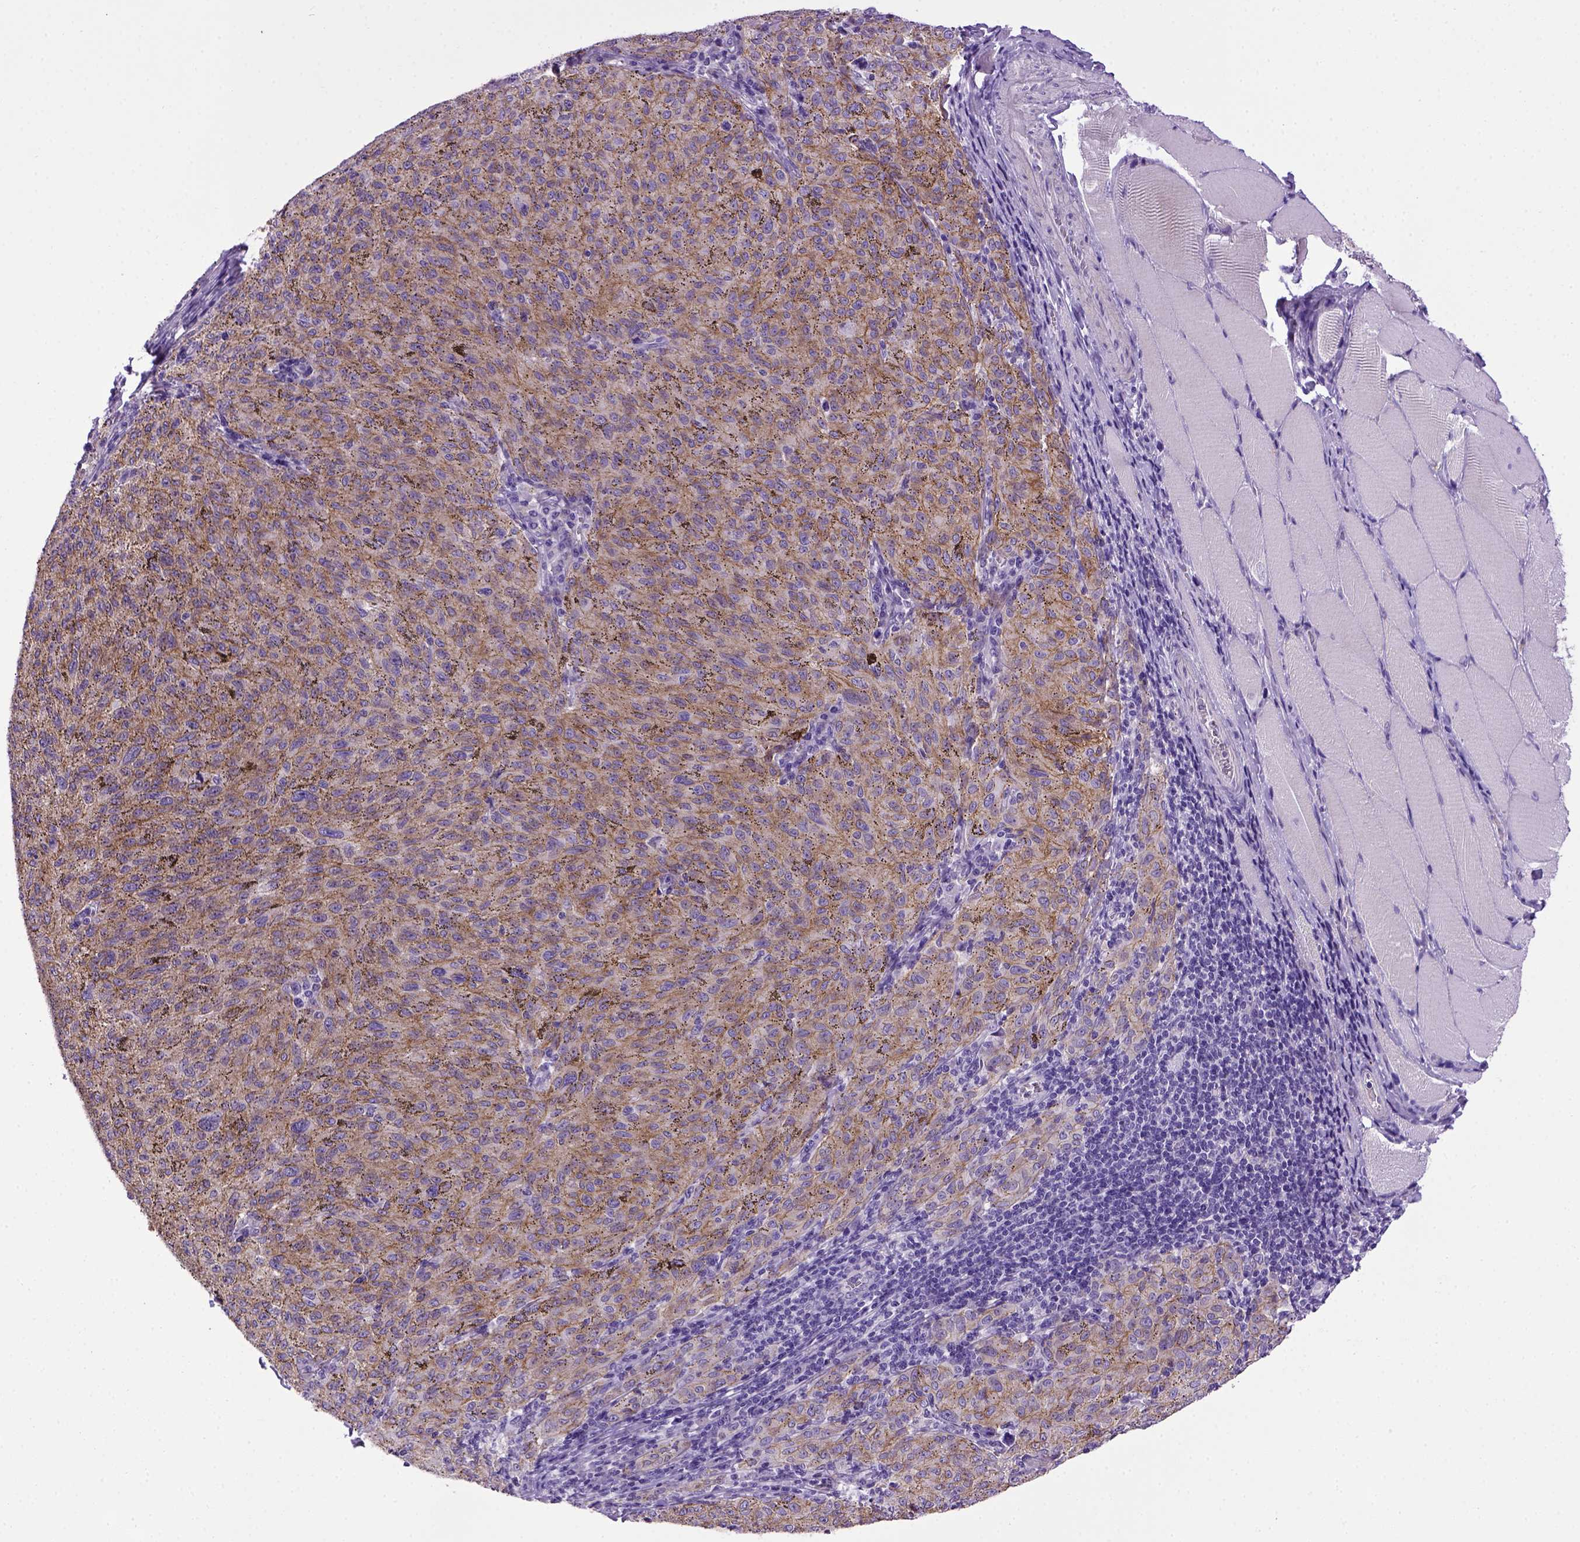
{"staining": {"intensity": "moderate", "quantity": ">75%", "location": "cytoplasmic/membranous"}, "tissue": "melanoma", "cell_type": "Tumor cells", "image_type": "cancer", "snomed": [{"axis": "morphology", "description": "Malignant melanoma, NOS"}, {"axis": "topography", "description": "Skin"}], "caption": "IHC of human melanoma shows medium levels of moderate cytoplasmic/membranous positivity in approximately >75% of tumor cells.", "gene": "CDH1", "patient": {"sex": "female", "age": 72}}